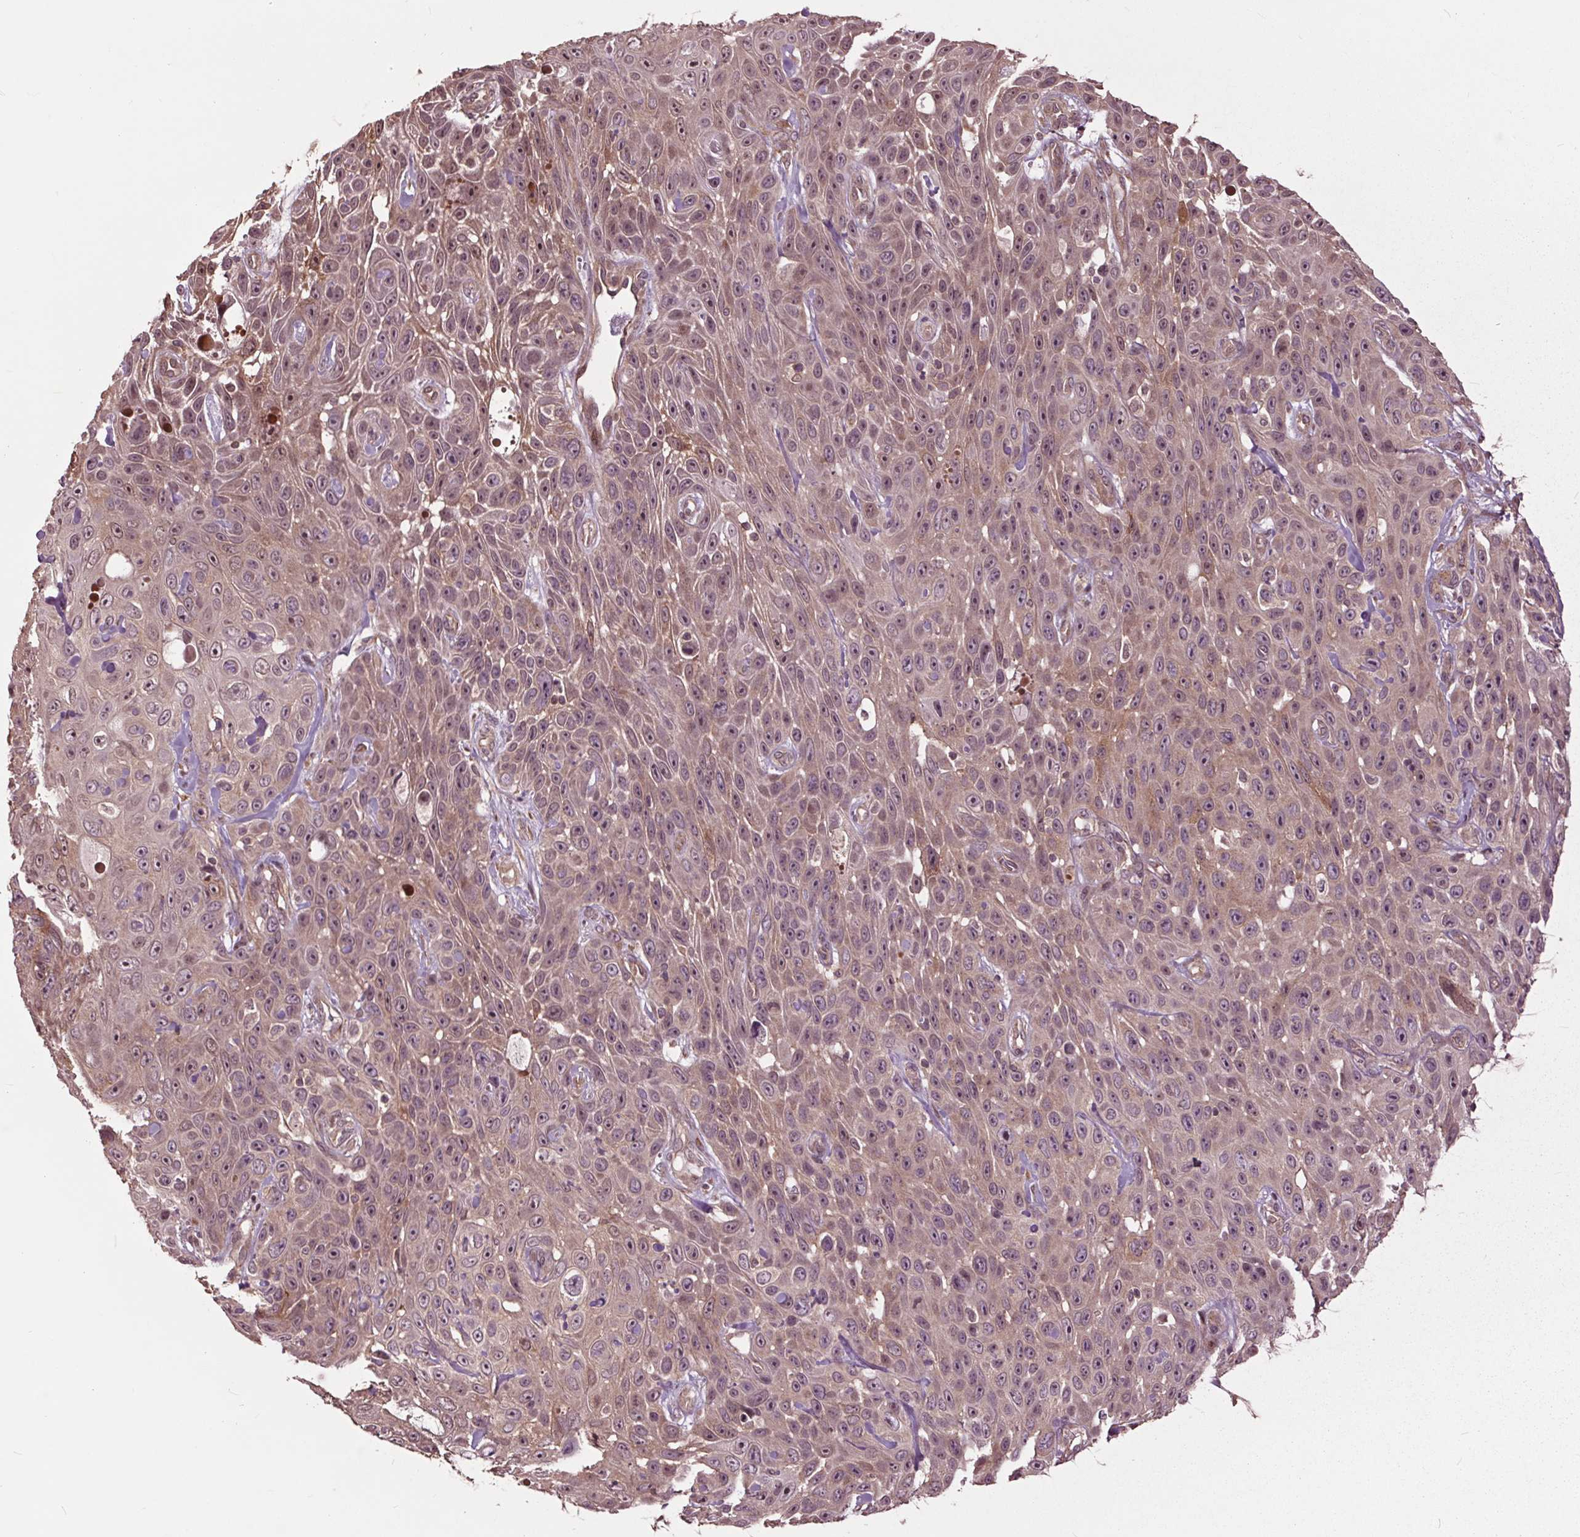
{"staining": {"intensity": "moderate", "quantity": ">75%", "location": "cytoplasmic/membranous,nuclear"}, "tissue": "skin cancer", "cell_type": "Tumor cells", "image_type": "cancer", "snomed": [{"axis": "morphology", "description": "Squamous cell carcinoma, NOS"}, {"axis": "topography", "description": "Skin"}], "caption": "Approximately >75% of tumor cells in skin cancer (squamous cell carcinoma) reveal moderate cytoplasmic/membranous and nuclear protein staining as visualized by brown immunohistochemical staining.", "gene": "CEP95", "patient": {"sex": "male", "age": 82}}